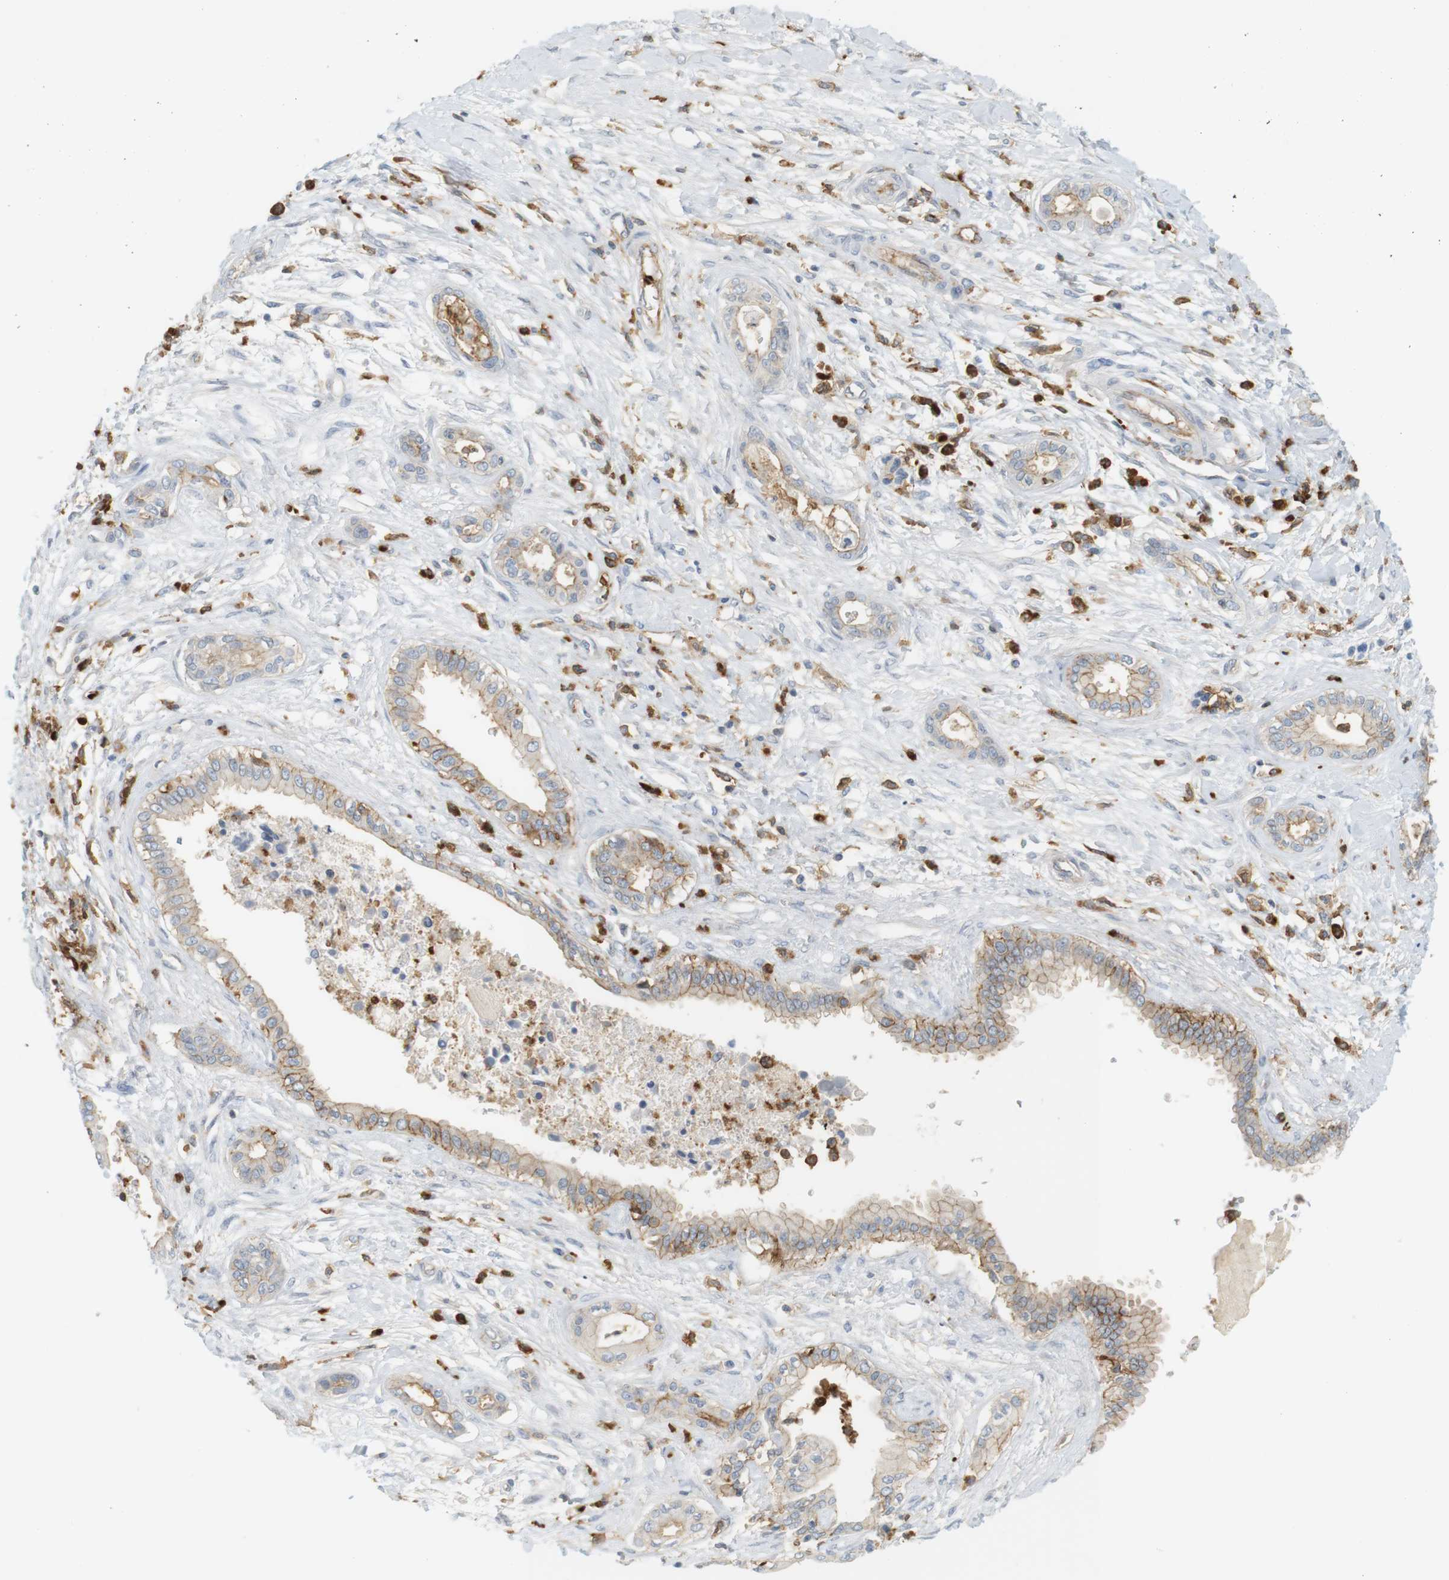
{"staining": {"intensity": "moderate", "quantity": "25%-75%", "location": "cytoplasmic/membranous"}, "tissue": "pancreatic cancer", "cell_type": "Tumor cells", "image_type": "cancer", "snomed": [{"axis": "morphology", "description": "Adenocarcinoma, NOS"}, {"axis": "topography", "description": "Pancreas"}], "caption": "Approximately 25%-75% of tumor cells in pancreatic cancer (adenocarcinoma) exhibit moderate cytoplasmic/membranous protein expression as visualized by brown immunohistochemical staining.", "gene": "SIRPA", "patient": {"sex": "male", "age": 56}}